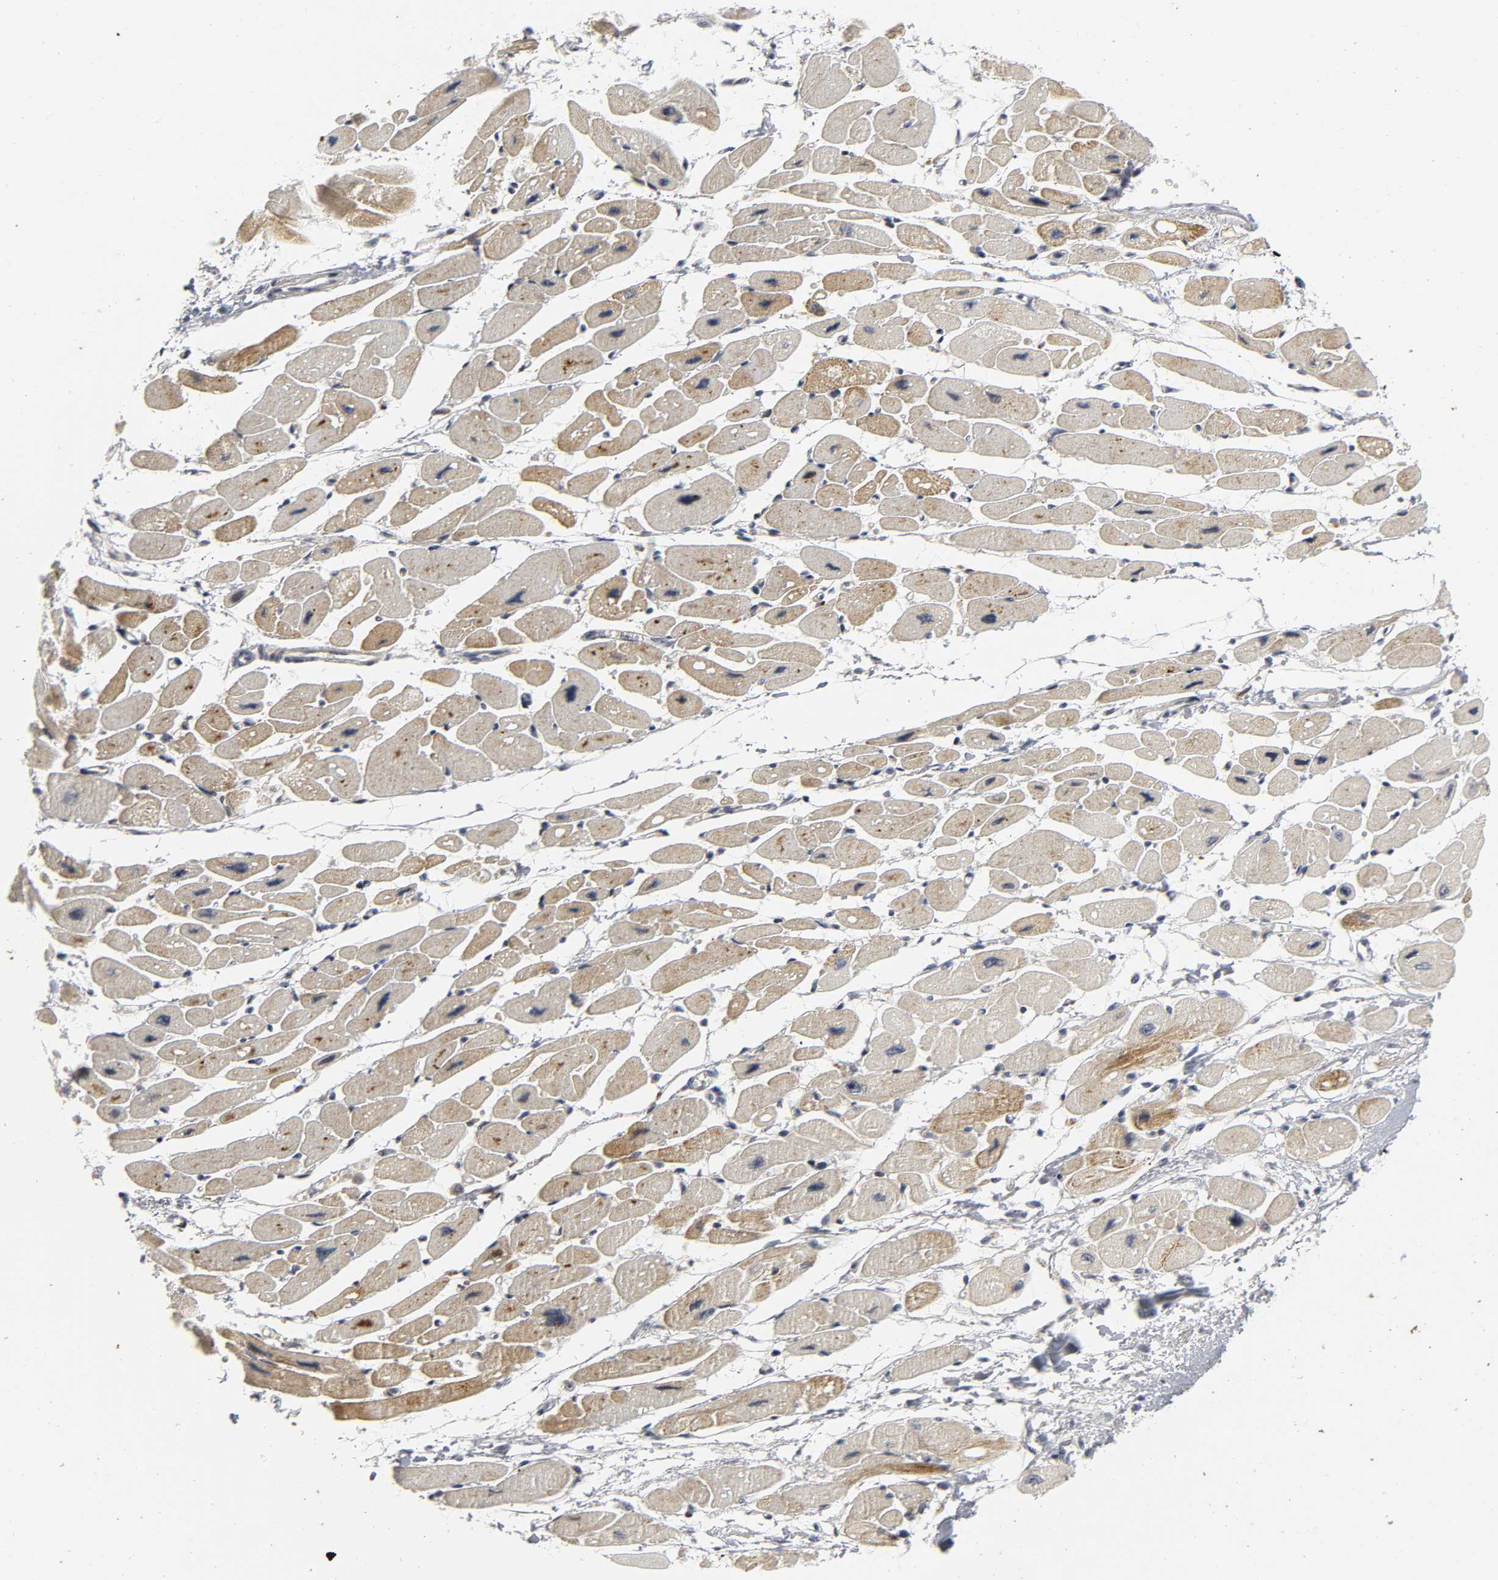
{"staining": {"intensity": "moderate", "quantity": "25%-75%", "location": "cytoplasmic/membranous"}, "tissue": "heart muscle", "cell_type": "Cardiomyocytes", "image_type": "normal", "snomed": [{"axis": "morphology", "description": "Normal tissue, NOS"}, {"axis": "topography", "description": "Heart"}], "caption": "Immunohistochemical staining of benign human heart muscle shows 25%-75% levels of moderate cytoplasmic/membranous protein positivity in approximately 25%-75% of cardiomyocytes.", "gene": "TCAP", "patient": {"sex": "female", "age": 54}}